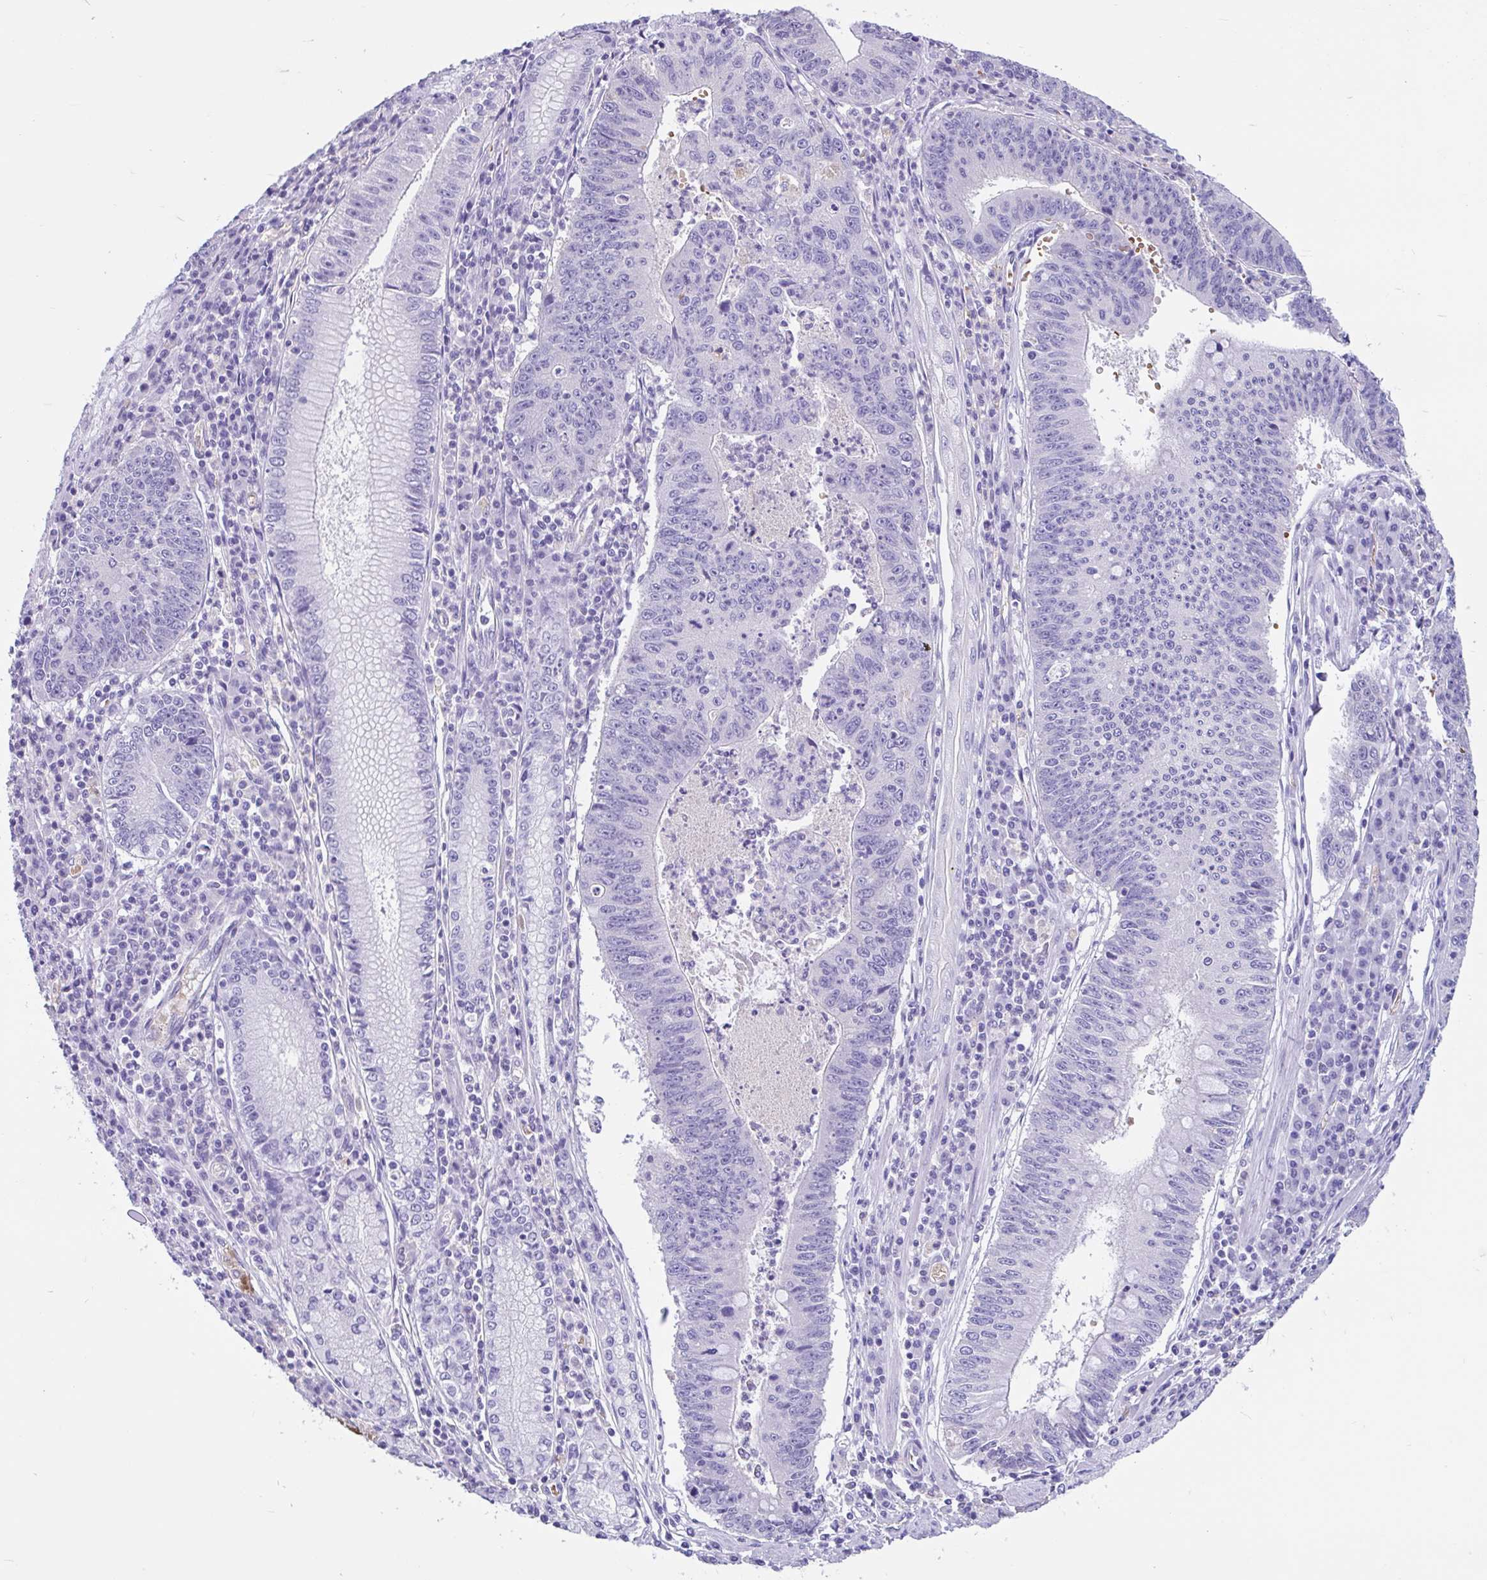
{"staining": {"intensity": "negative", "quantity": "none", "location": "none"}, "tissue": "stomach cancer", "cell_type": "Tumor cells", "image_type": "cancer", "snomed": [{"axis": "morphology", "description": "Adenocarcinoma, NOS"}, {"axis": "topography", "description": "Stomach"}], "caption": "This histopathology image is of stomach adenocarcinoma stained with IHC to label a protein in brown with the nuclei are counter-stained blue. There is no expression in tumor cells.", "gene": "TMEM79", "patient": {"sex": "male", "age": 59}}